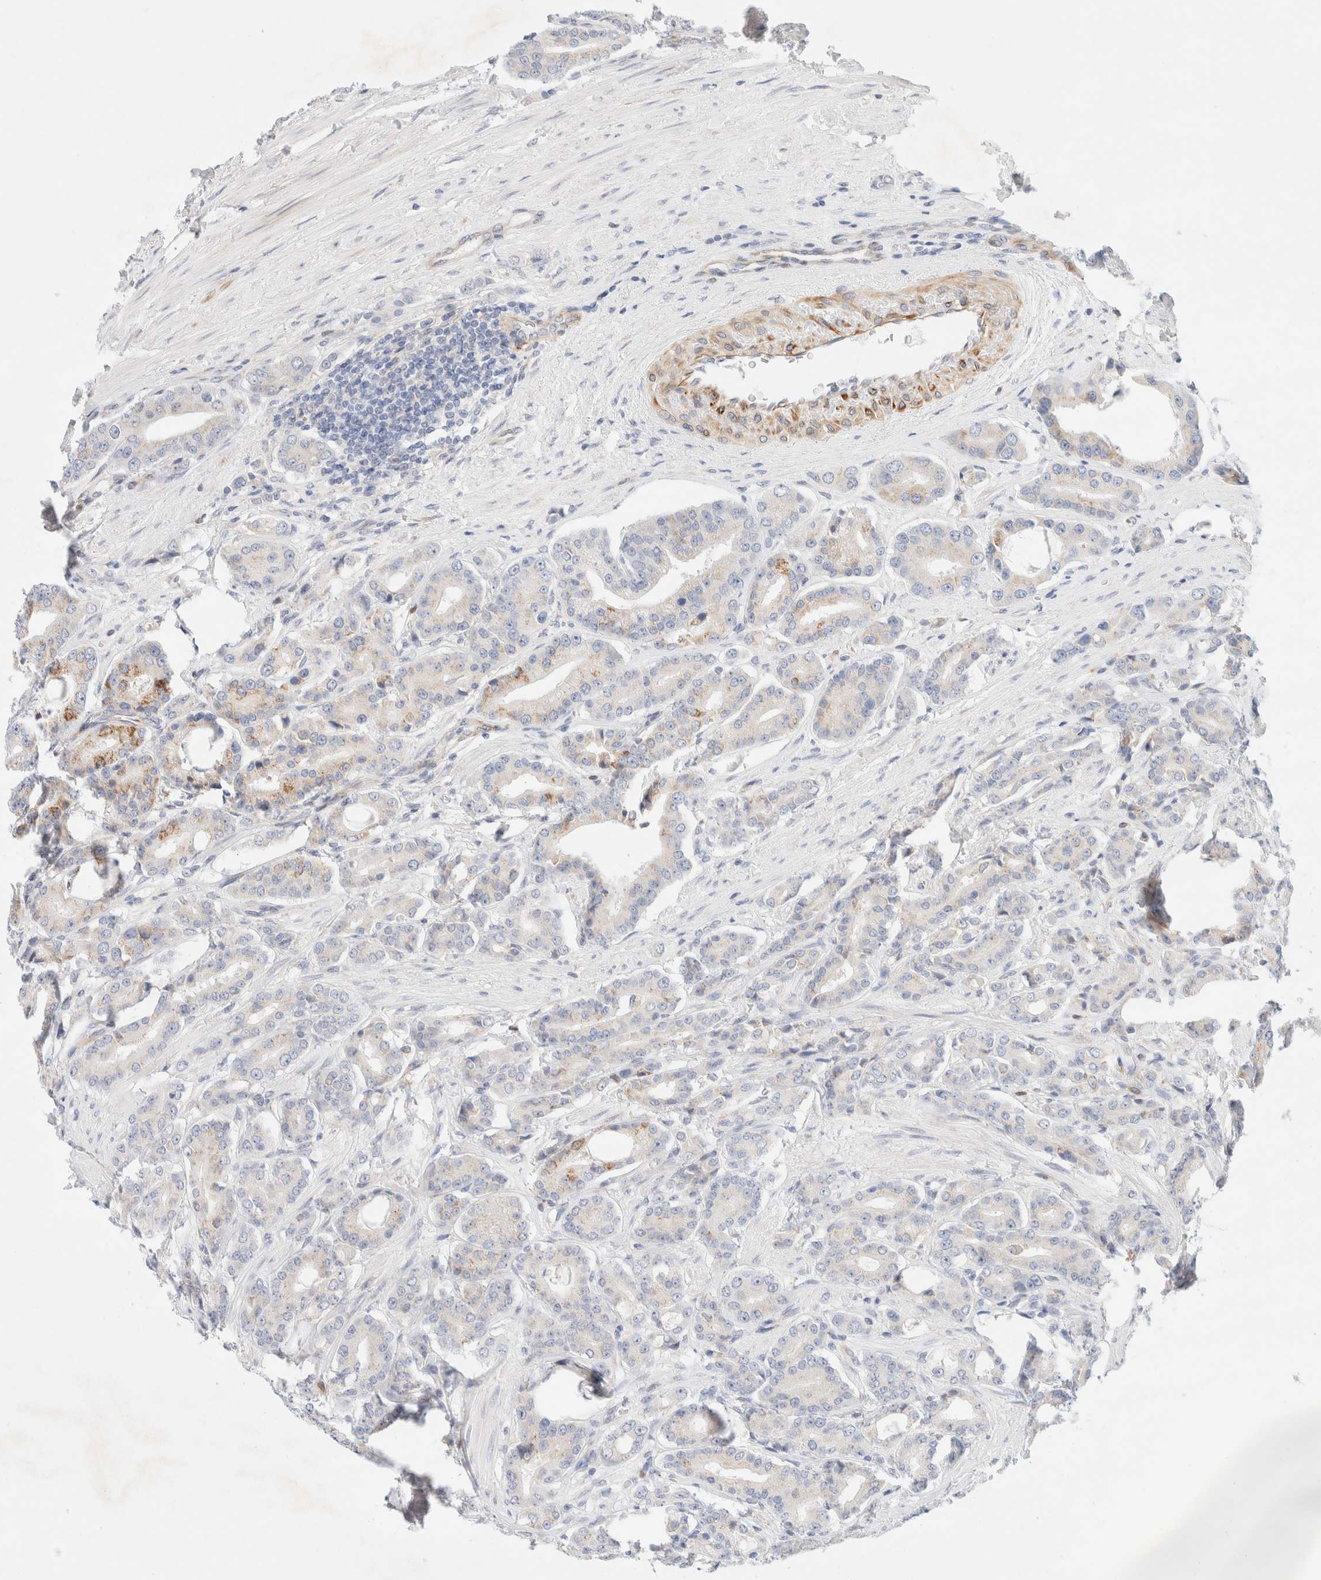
{"staining": {"intensity": "weak", "quantity": "<25%", "location": "cytoplasmic/membranous"}, "tissue": "prostate cancer", "cell_type": "Tumor cells", "image_type": "cancer", "snomed": [{"axis": "morphology", "description": "Adenocarcinoma, High grade"}, {"axis": "topography", "description": "Prostate"}], "caption": "DAB (3,3'-diaminobenzidine) immunohistochemical staining of prostate cancer (high-grade adenocarcinoma) demonstrates no significant expression in tumor cells.", "gene": "SLC25A48", "patient": {"sex": "male", "age": 71}}